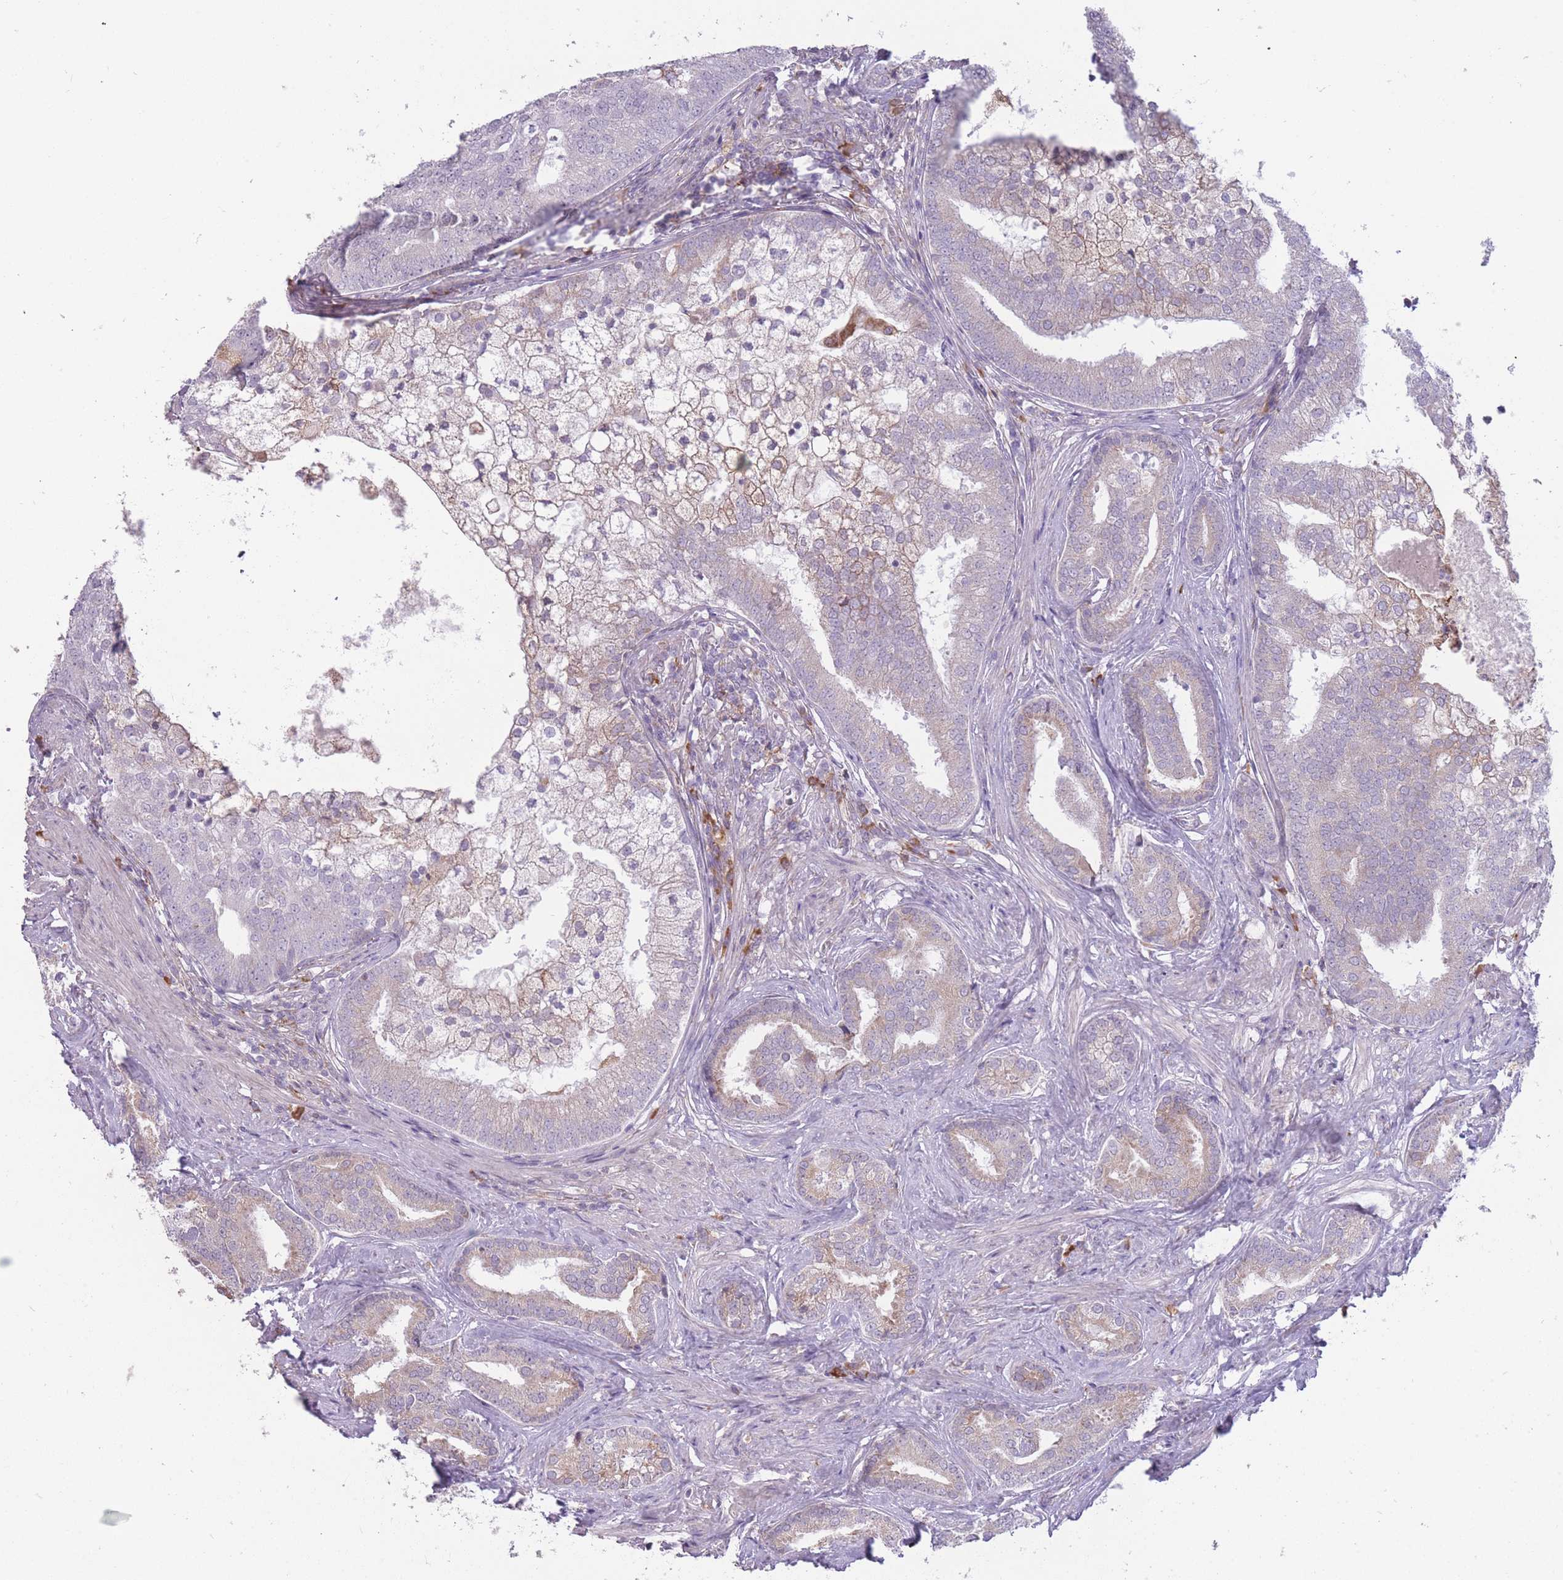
{"staining": {"intensity": "weak", "quantity": "<25%", "location": "cytoplasmic/membranous"}, "tissue": "prostate cancer", "cell_type": "Tumor cells", "image_type": "cancer", "snomed": [{"axis": "morphology", "description": "Adenocarcinoma, High grade"}, {"axis": "topography", "description": "Prostate"}], "caption": "Immunohistochemical staining of human prostate adenocarcinoma (high-grade) demonstrates no significant positivity in tumor cells.", "gene": "TRAPPC5", "patient": {"sex": "male", "age": 55}}